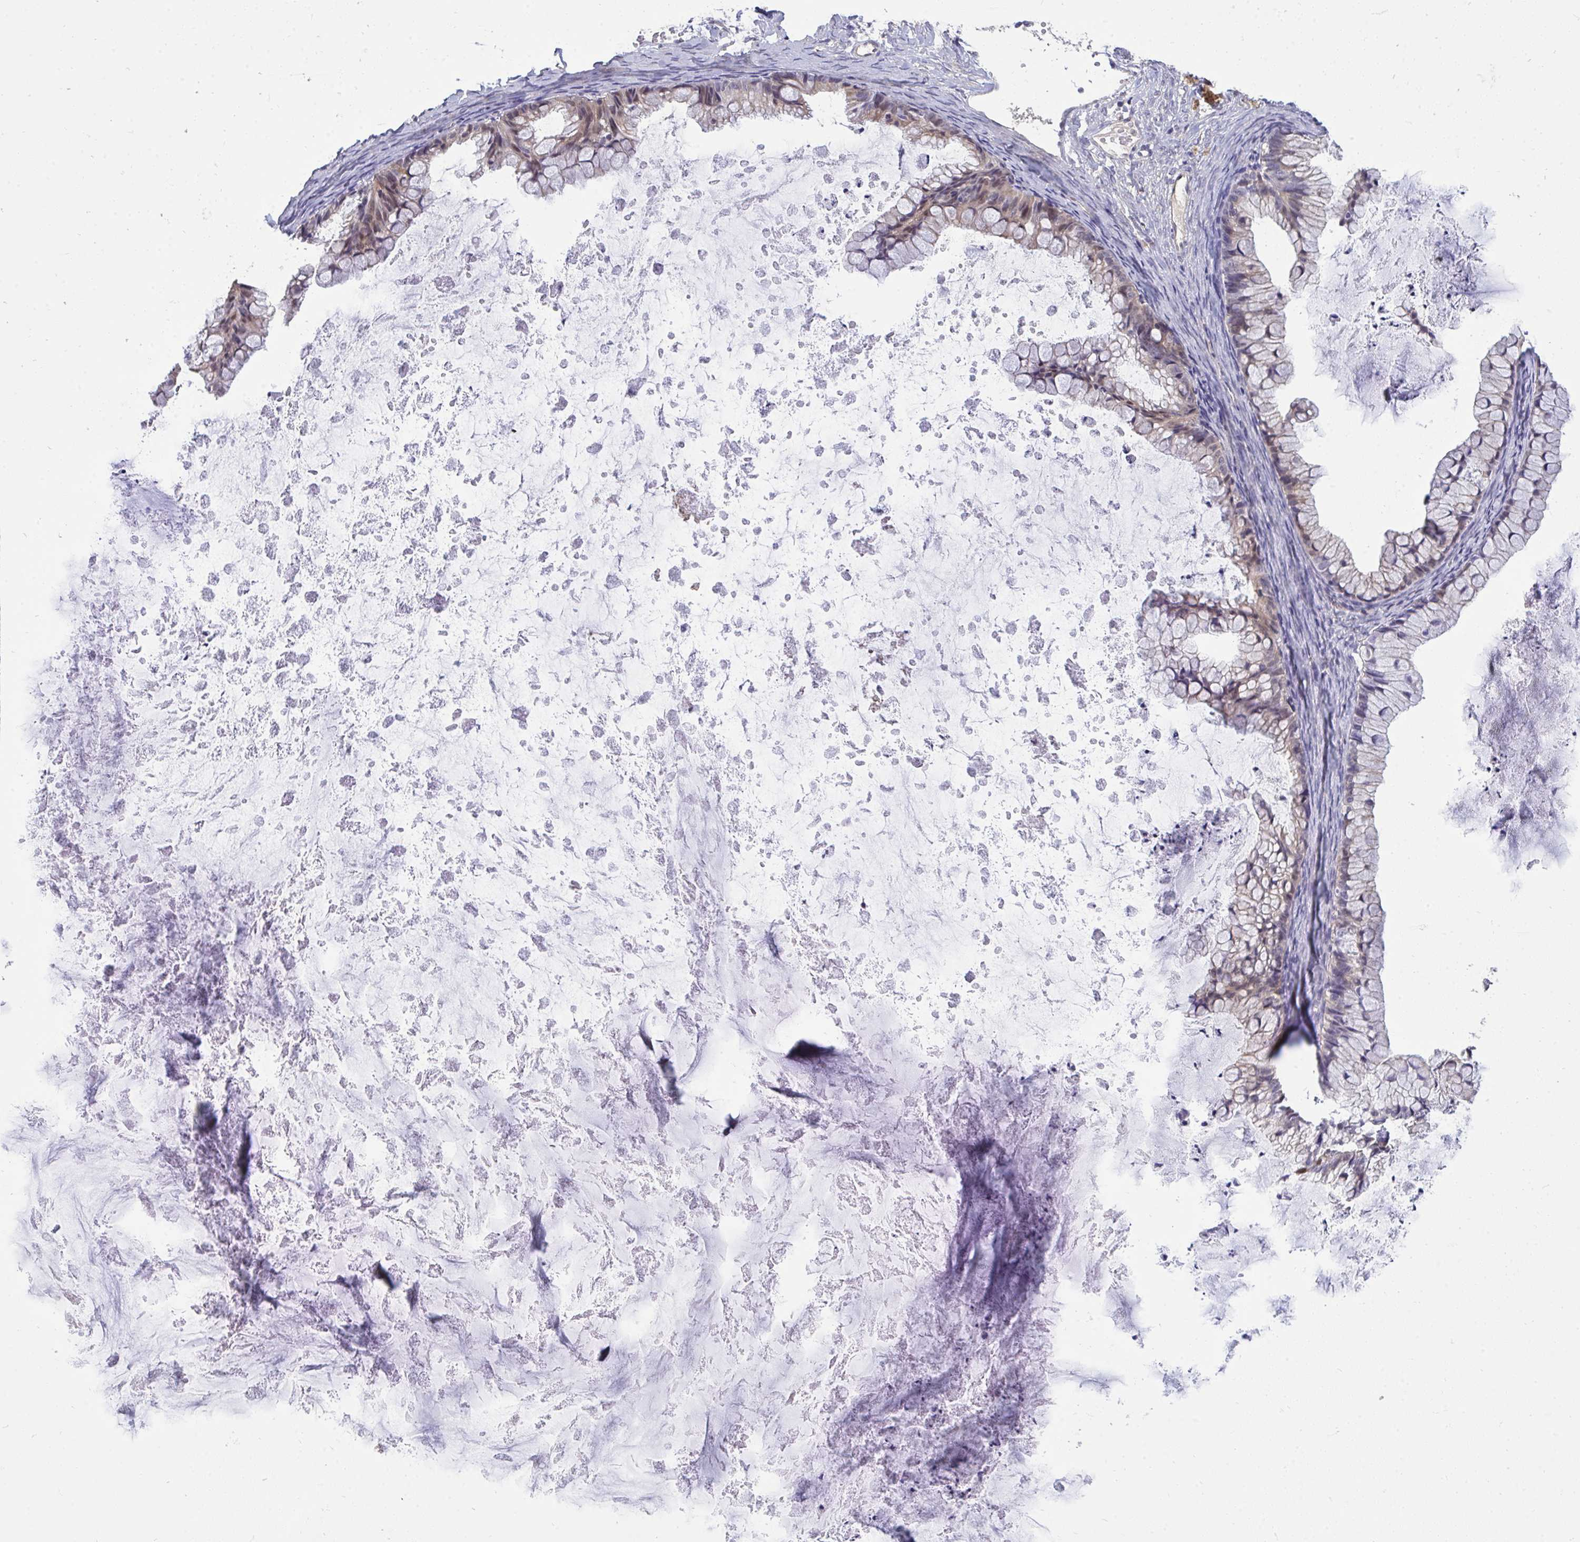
{"staining": {"intensity": "weak", "quantity": "25%-75%", "location": "cytoplasmic/membranous,nuclear"}, "tissue": "ovarian cancer", "cell_type": "Tumor cells", "image_type": "cancer", "snomed": [{"axis": "morphology", "description": "Cystadenocarcinoma, mucinous, NOS"}, {"axis": "topography", "description": "Ovary"}], "caption": "Ovarian mucinous cystadenocarcinoma stained with immunohistochemistry (IHC) exhibits weak cytoplasmic/membranous and nuclear expression in approximately 25%-75% of tumor cells. The staining was performed using DAB to visualize the protein expression in brown, while the nuclei were stained in blue with hematoxylin (Magnification: 20x).", "gene": "C19orf54", "patient": {"sex": "female", "age": 35}}